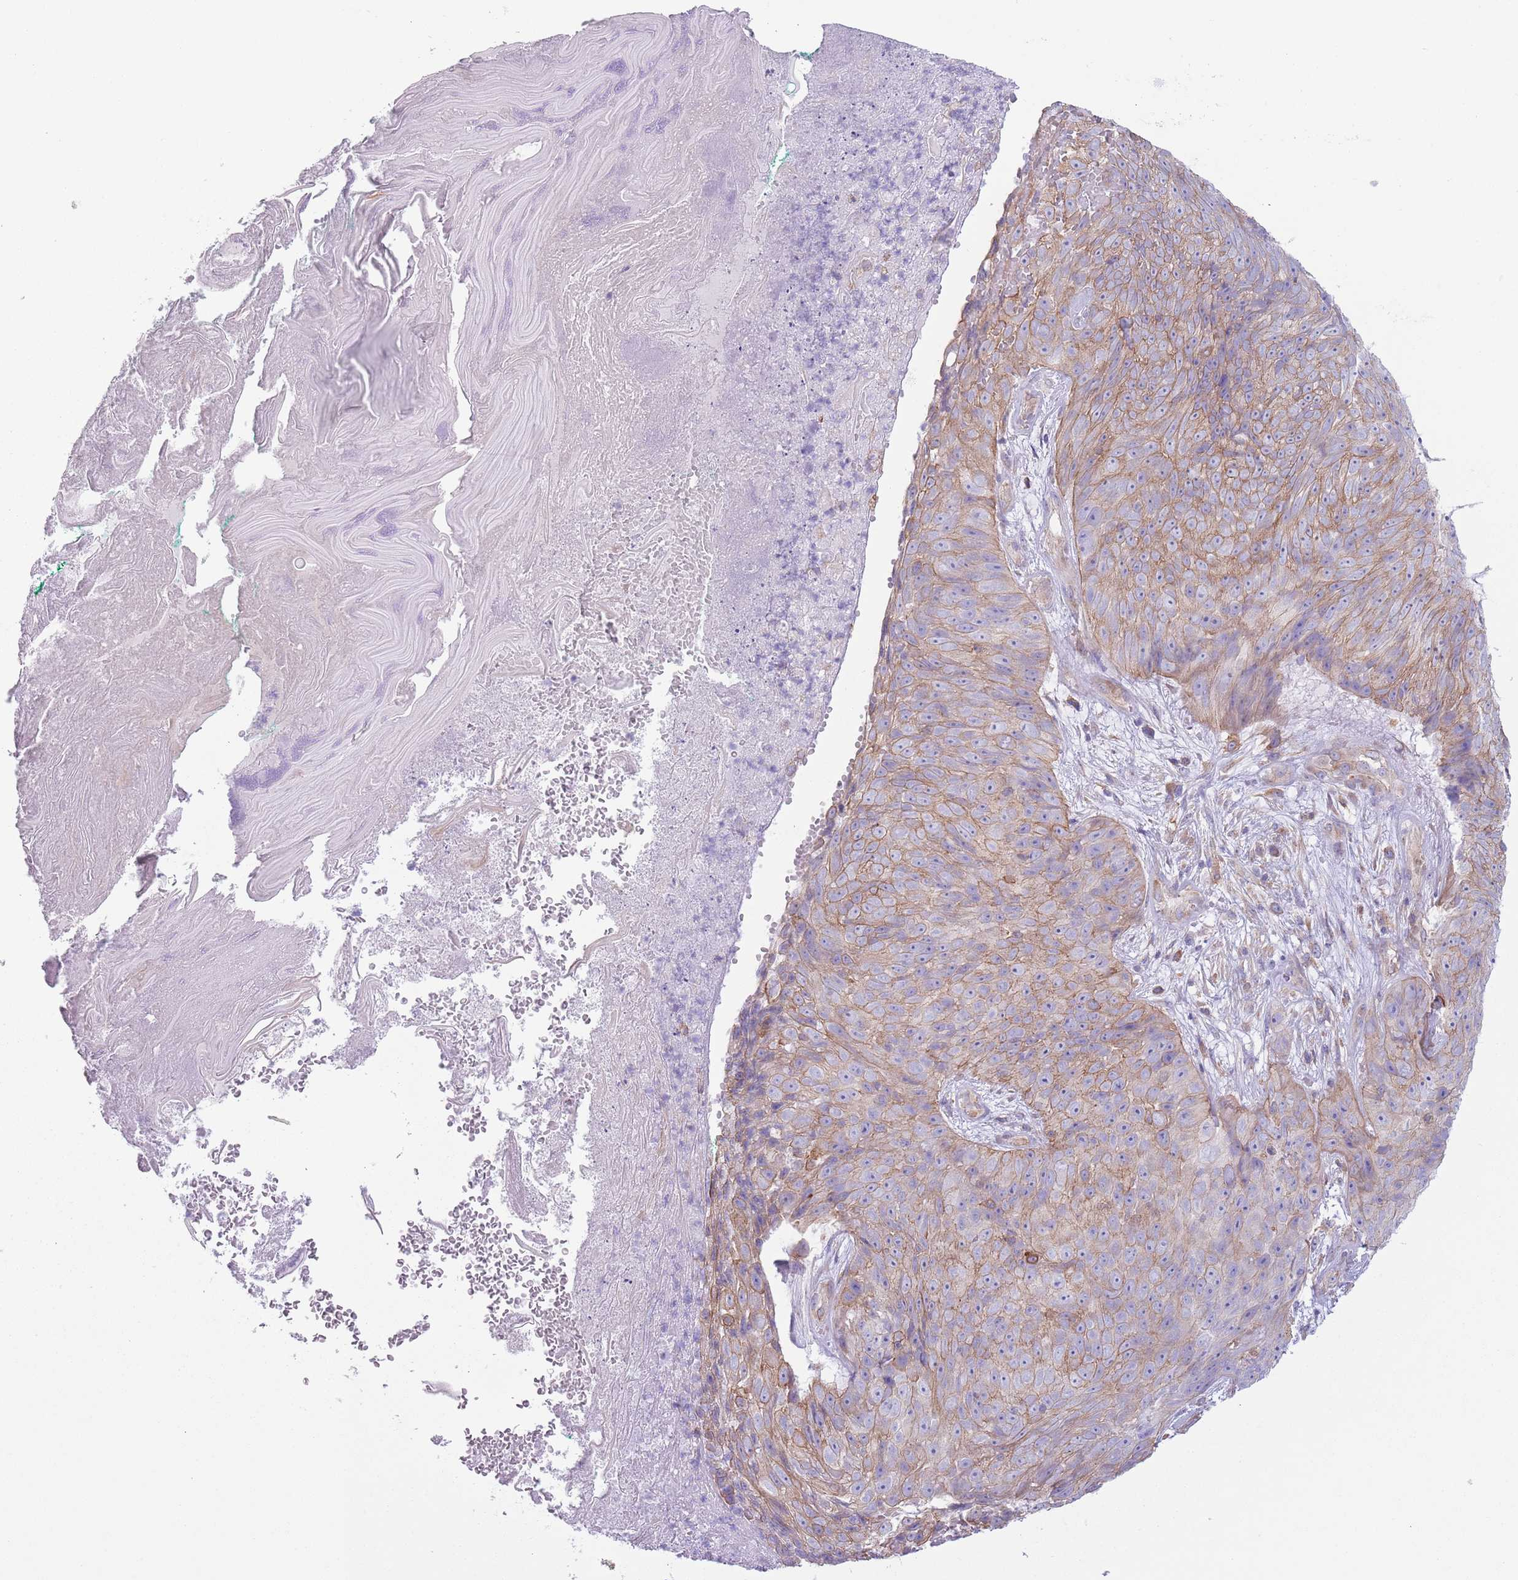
{"staining": {"intensity": "moderate", "quantity": ">75%", "location": "cytoplasmic/membranous"}, "tissue": "skin cancer", "cell_type": "Tumor cells", "image_type": "cancer", "snomed": [{"axis": "morphology", "description": "Squamous cell carcinoma, NOS"}, {"axis": "topography", "description": "Skin"}], "caption": "This image shows IHC staining of human squamous cell carcinoma (skin), with medium moderate cytoplasmic/membranous positivity in approximately >75% of tumor cells.", "gene": "RBP3", "patient": {"sex": "female", "age": 87}}